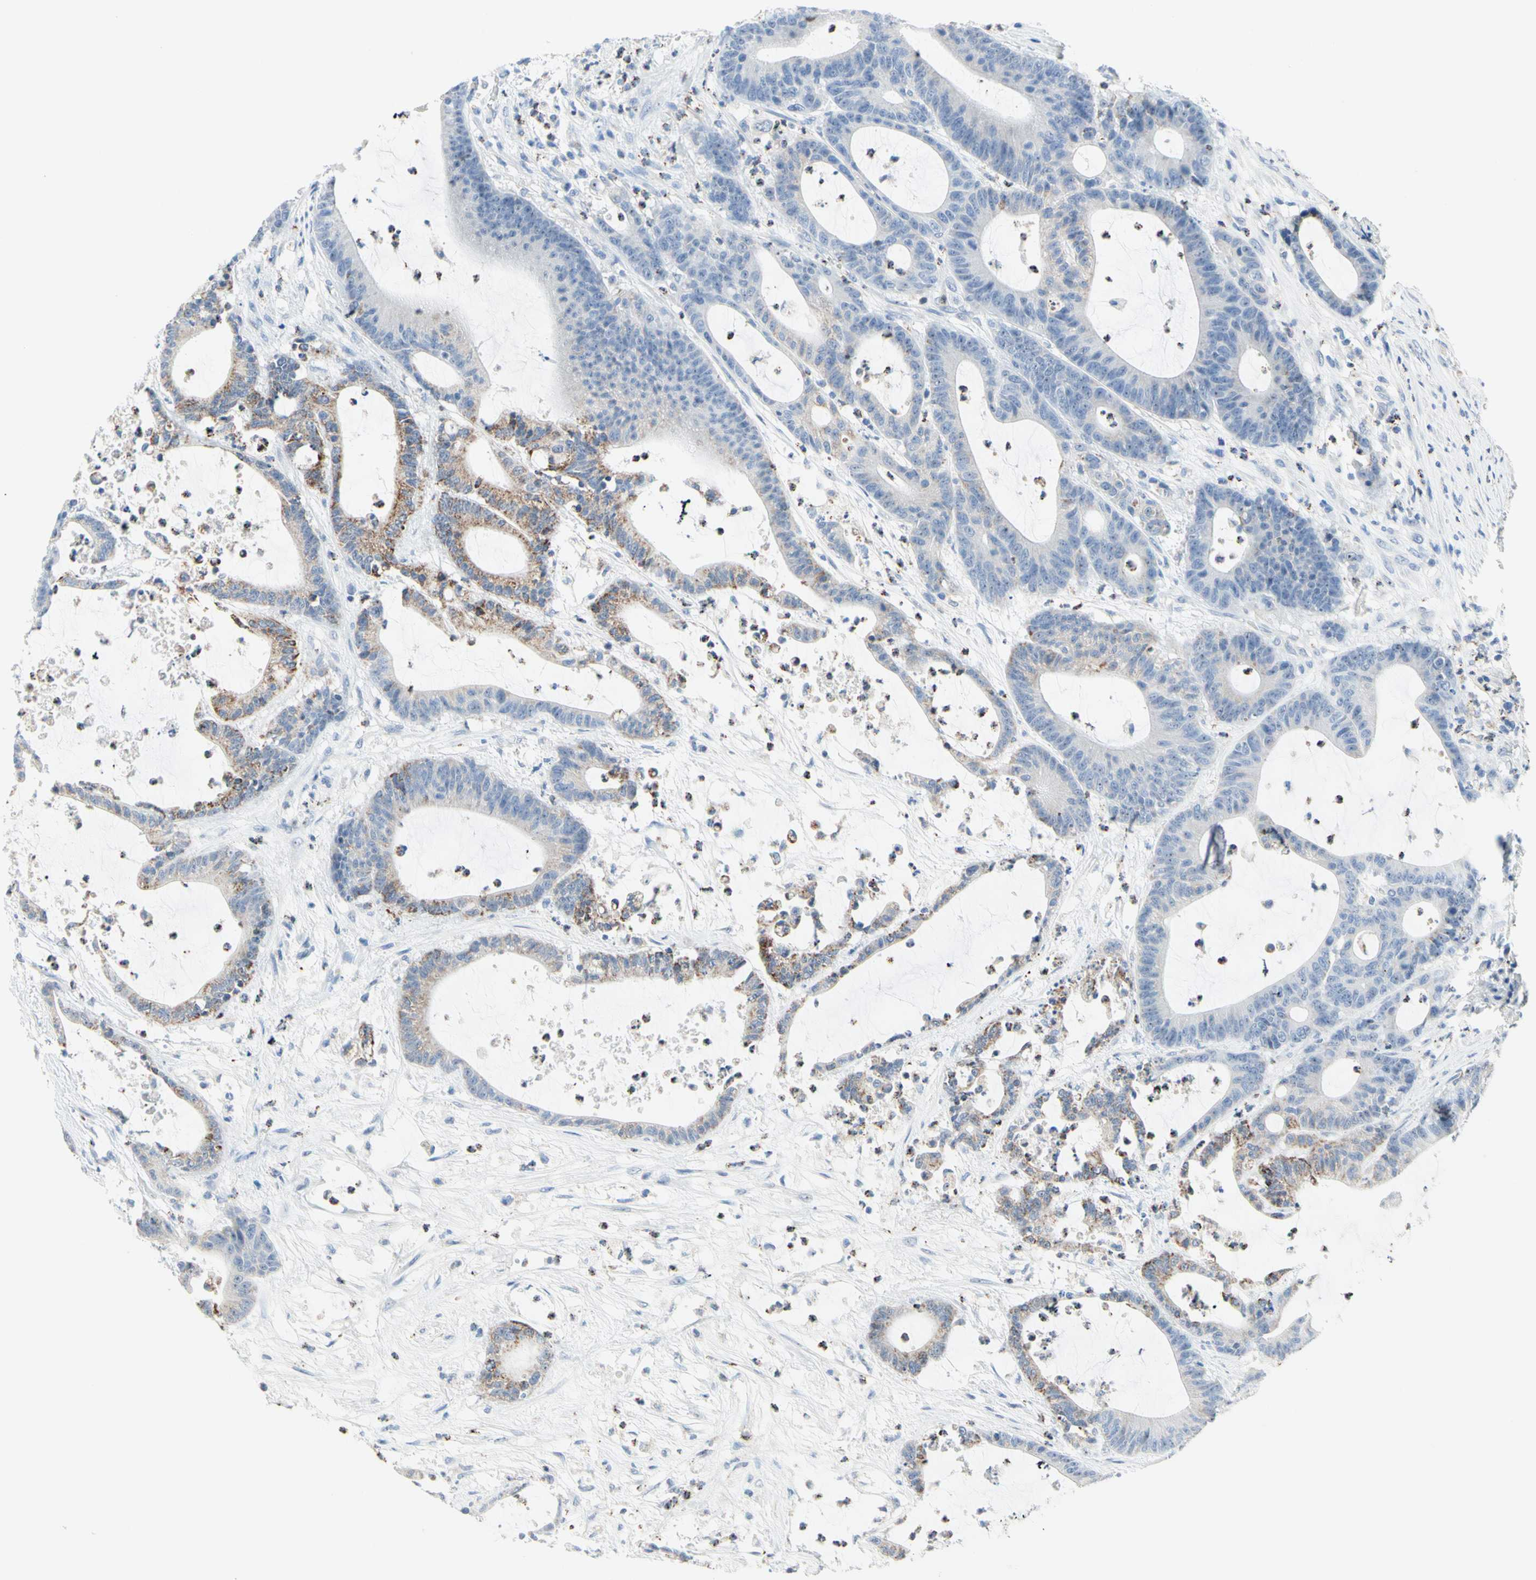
{"staining": {"intensity": "weak", "quantity": "<25%", "location": "cytoplasmic/membranous"}, "tissue": "colorectal cancer", "cell_type": "Tumor cells", "image_type": "cancer", "snomed": [{"axis": "morphology", "description": "Adenocarcinoma, NOS"}, {"axis": "topography", "description": "Colon"}], "caption": "DAB (3,3'-diaminobenzidine) immunohistochemical staining of human colorectal adenocarcinoma demonstrates no significant staining in tumor cells.", "gene": "CYSLTR1", "patient": {"sex": "female", "age": 84}}